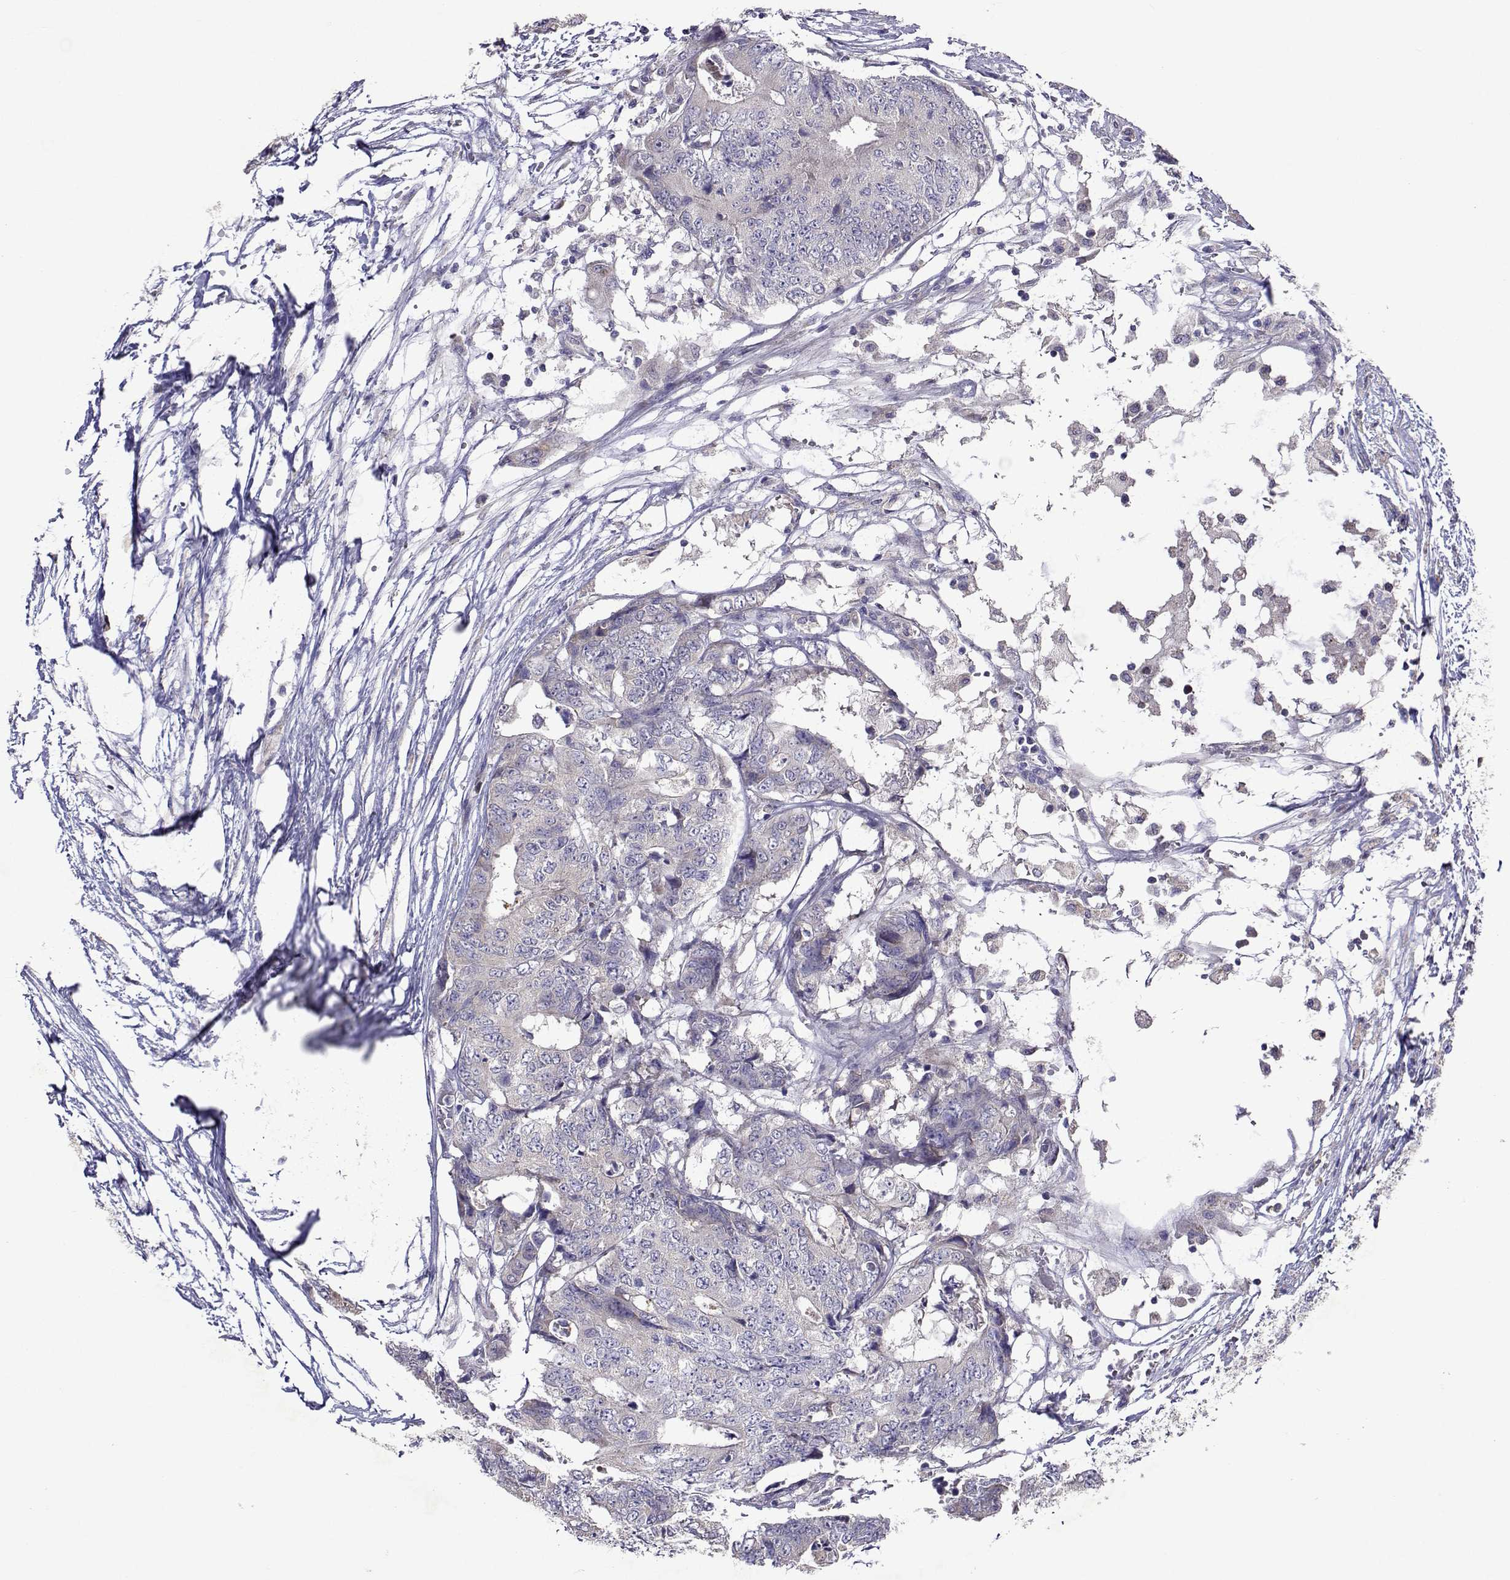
{"staining": {"intensity": "negative", "quantity": "none", "location": "none"}, "tissue": "colorectal cancer", "cell_type": "Tumor cells", "image_type": "cancer", "snomed": [{"axis": "morphology", "description": "Adenocarcinoma, NOS"}, {"axis": "topography", "description": "Colon"}], "caption": "There is no significant expression in tumor cells of adenocarcinoma (colorectal). (DAB immunohistochemistry visualized using brightfield microscopy, high magnification).", "gene": "TARBP2", "patient": {"sex": "female", "age": 48}}